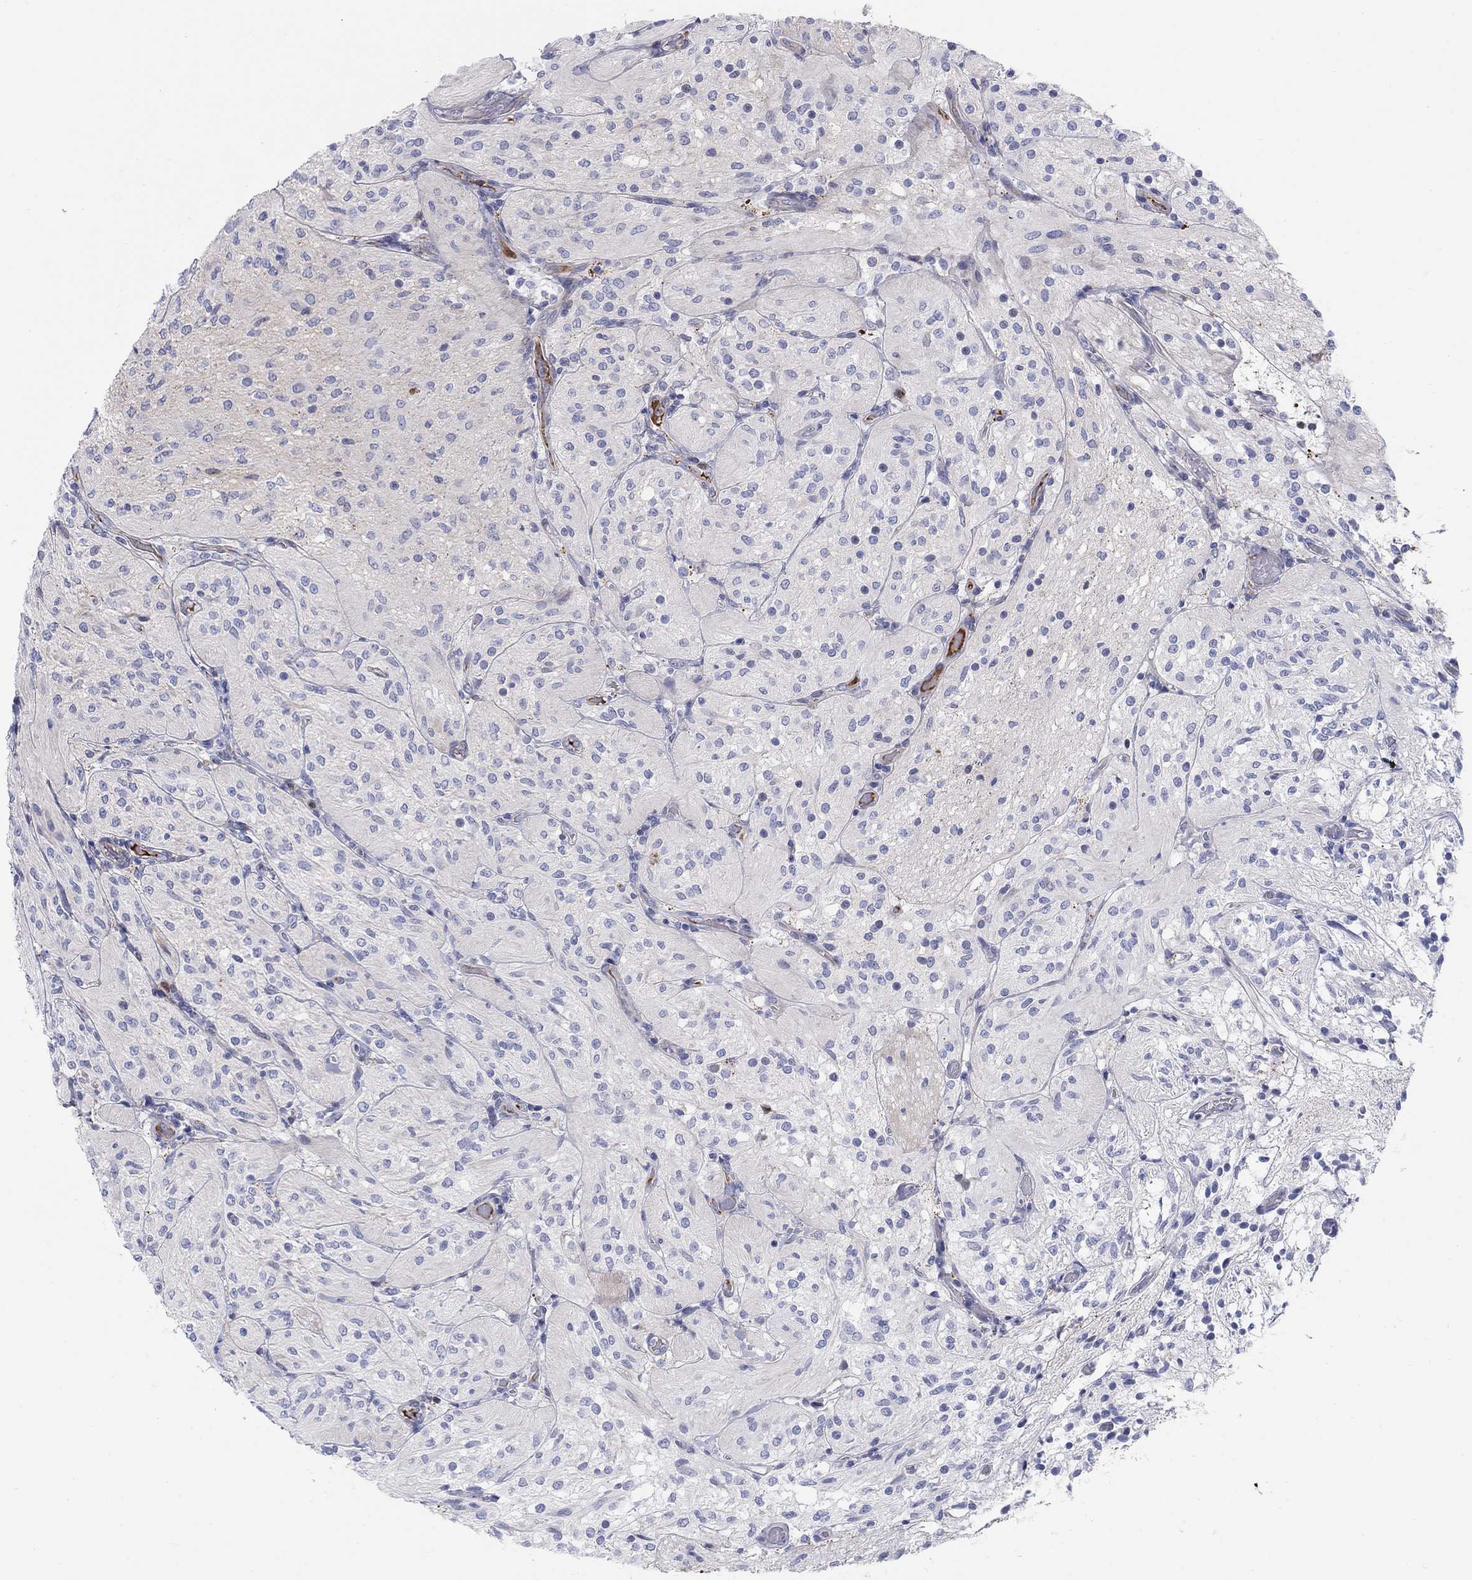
{"staining": {"intensity": "negative", "quantity": "none", "location": "none"}, "tissue": "glioma", "cell_type": "Tumor cells", "image_type": "cancer", "snomed": [{"axis": "morphology", "description": "Glioma, malignant, Low grade"}, {"axis": "topography", "description": "Brain"}], "caption": "Human glioma stained for a protein using IHC shows no staining in tumor cells.", "gene": "HEATR4", "patient": {"sex": "male", "age": 3}}